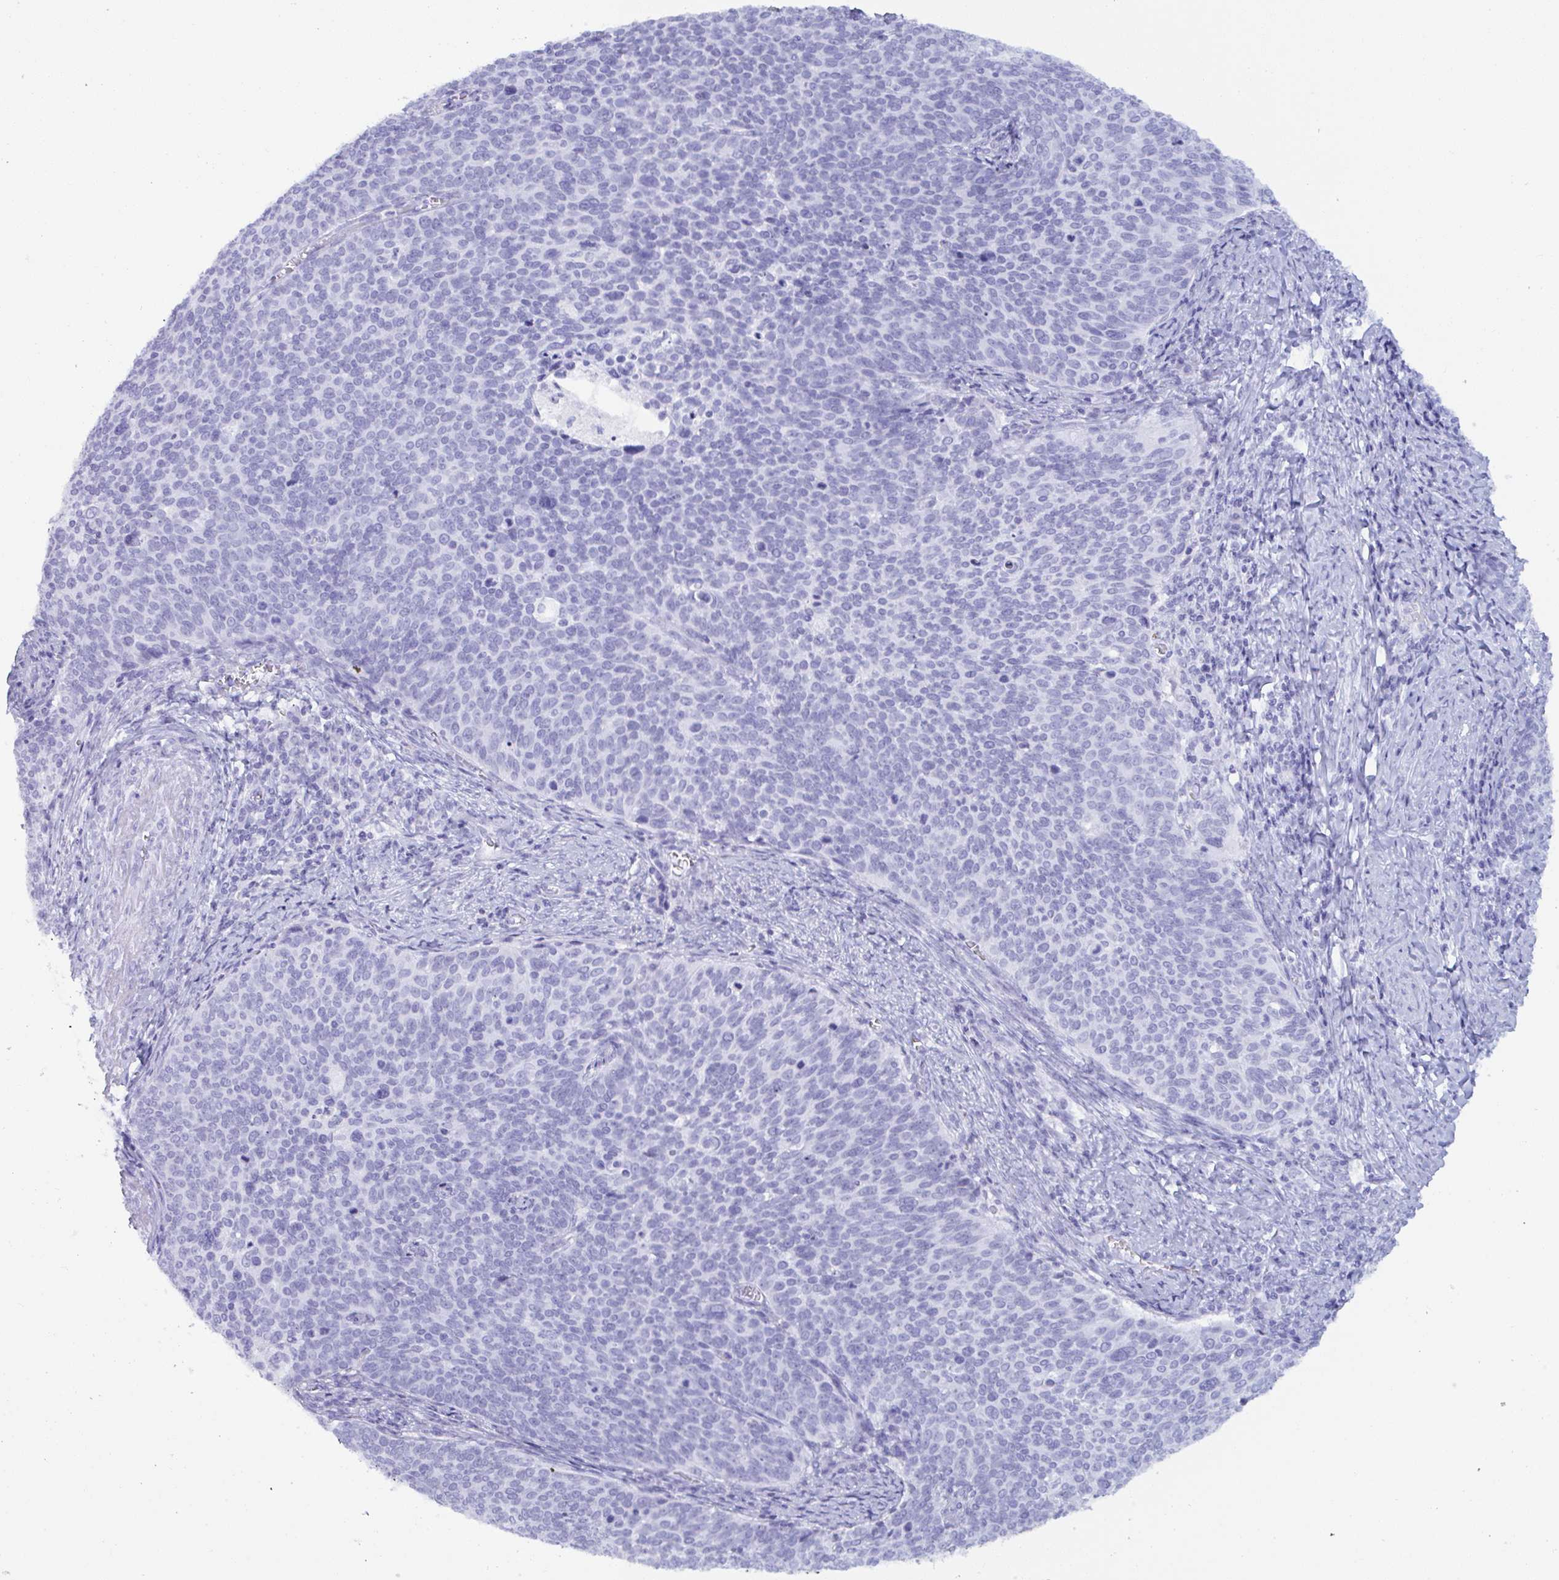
{"staining": {"intensity": "negative", "quantity": "none", "location": "none"}, "tissue": "cervical cancer", "cell_type": "Tumor cells", "image_type": "cancer", "snomed": [{"axis": "morphology", "description": "Normal tissue, NOS"}, {"axis": "morphology", "description": "Squamous cell carcinoma, NOS"}, {"axis": "topography", "description": "Cervix"}], "caption": "Cervical cancer was stained to show a protein in brown. There is no significant staining in tumor cells. (DAB (3,3'-diaminobenzidine) IHC, high magnification).", "gene": "MRGPRG", "patient": {"sex": "female", "age": 39}}